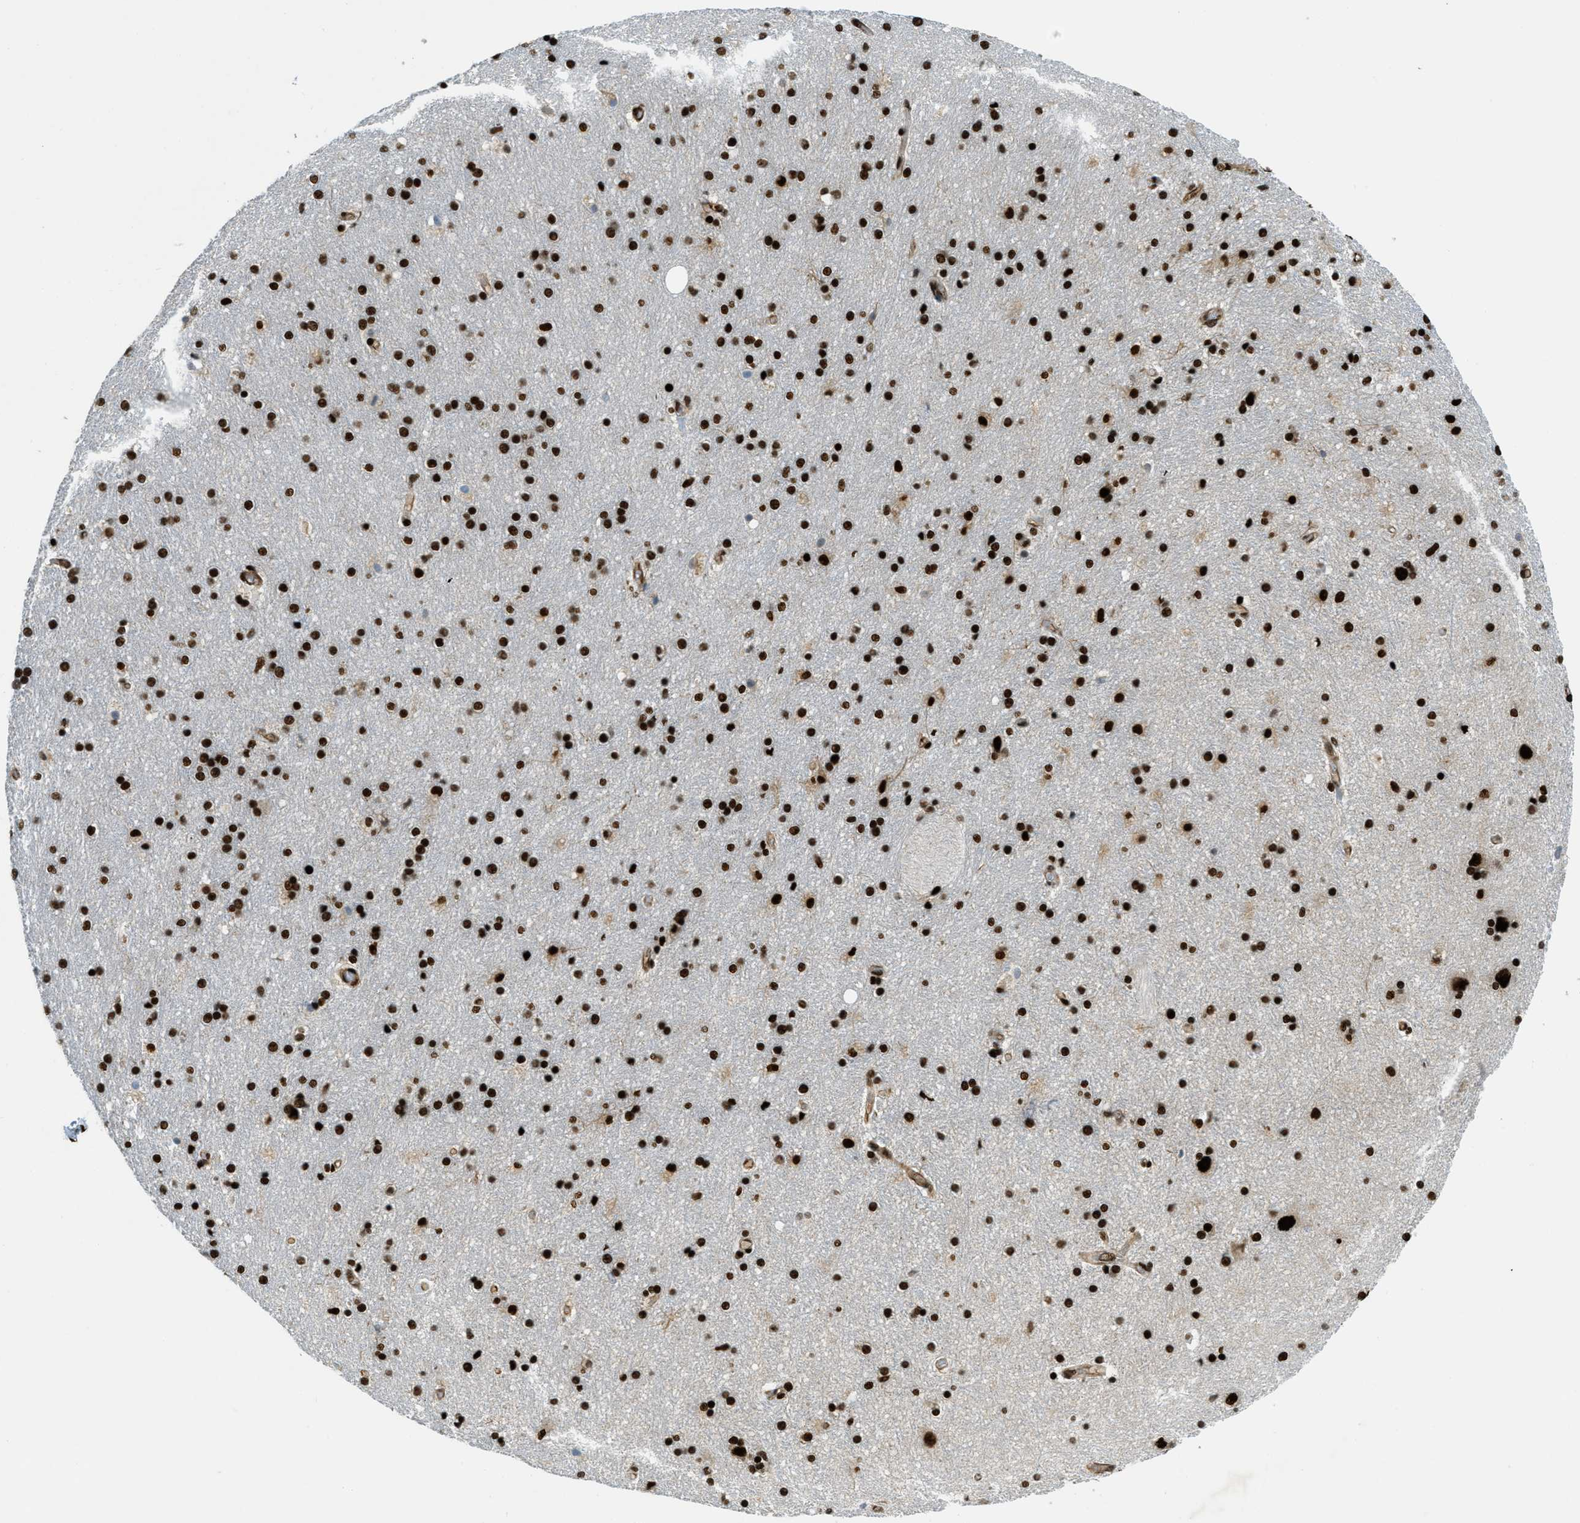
{"staining": {"intensity": "strong", "quantity": ">75%", "location": "nuclear"}, "tissue": "hippocampus", "cell_type": "Glial cells", "image_type": "normal", "snomed": [{"axis": "morphology", "description": "Normal tissue, NOS"}, {"axis": "topography", "description": "Hippocampus"}], "caption": "Strong nuclear protein expression is seen in approximately >75% of glial cells in hippocampus.", "gene": "ZFR", "patient": {"sex": "female", "age": 54}}